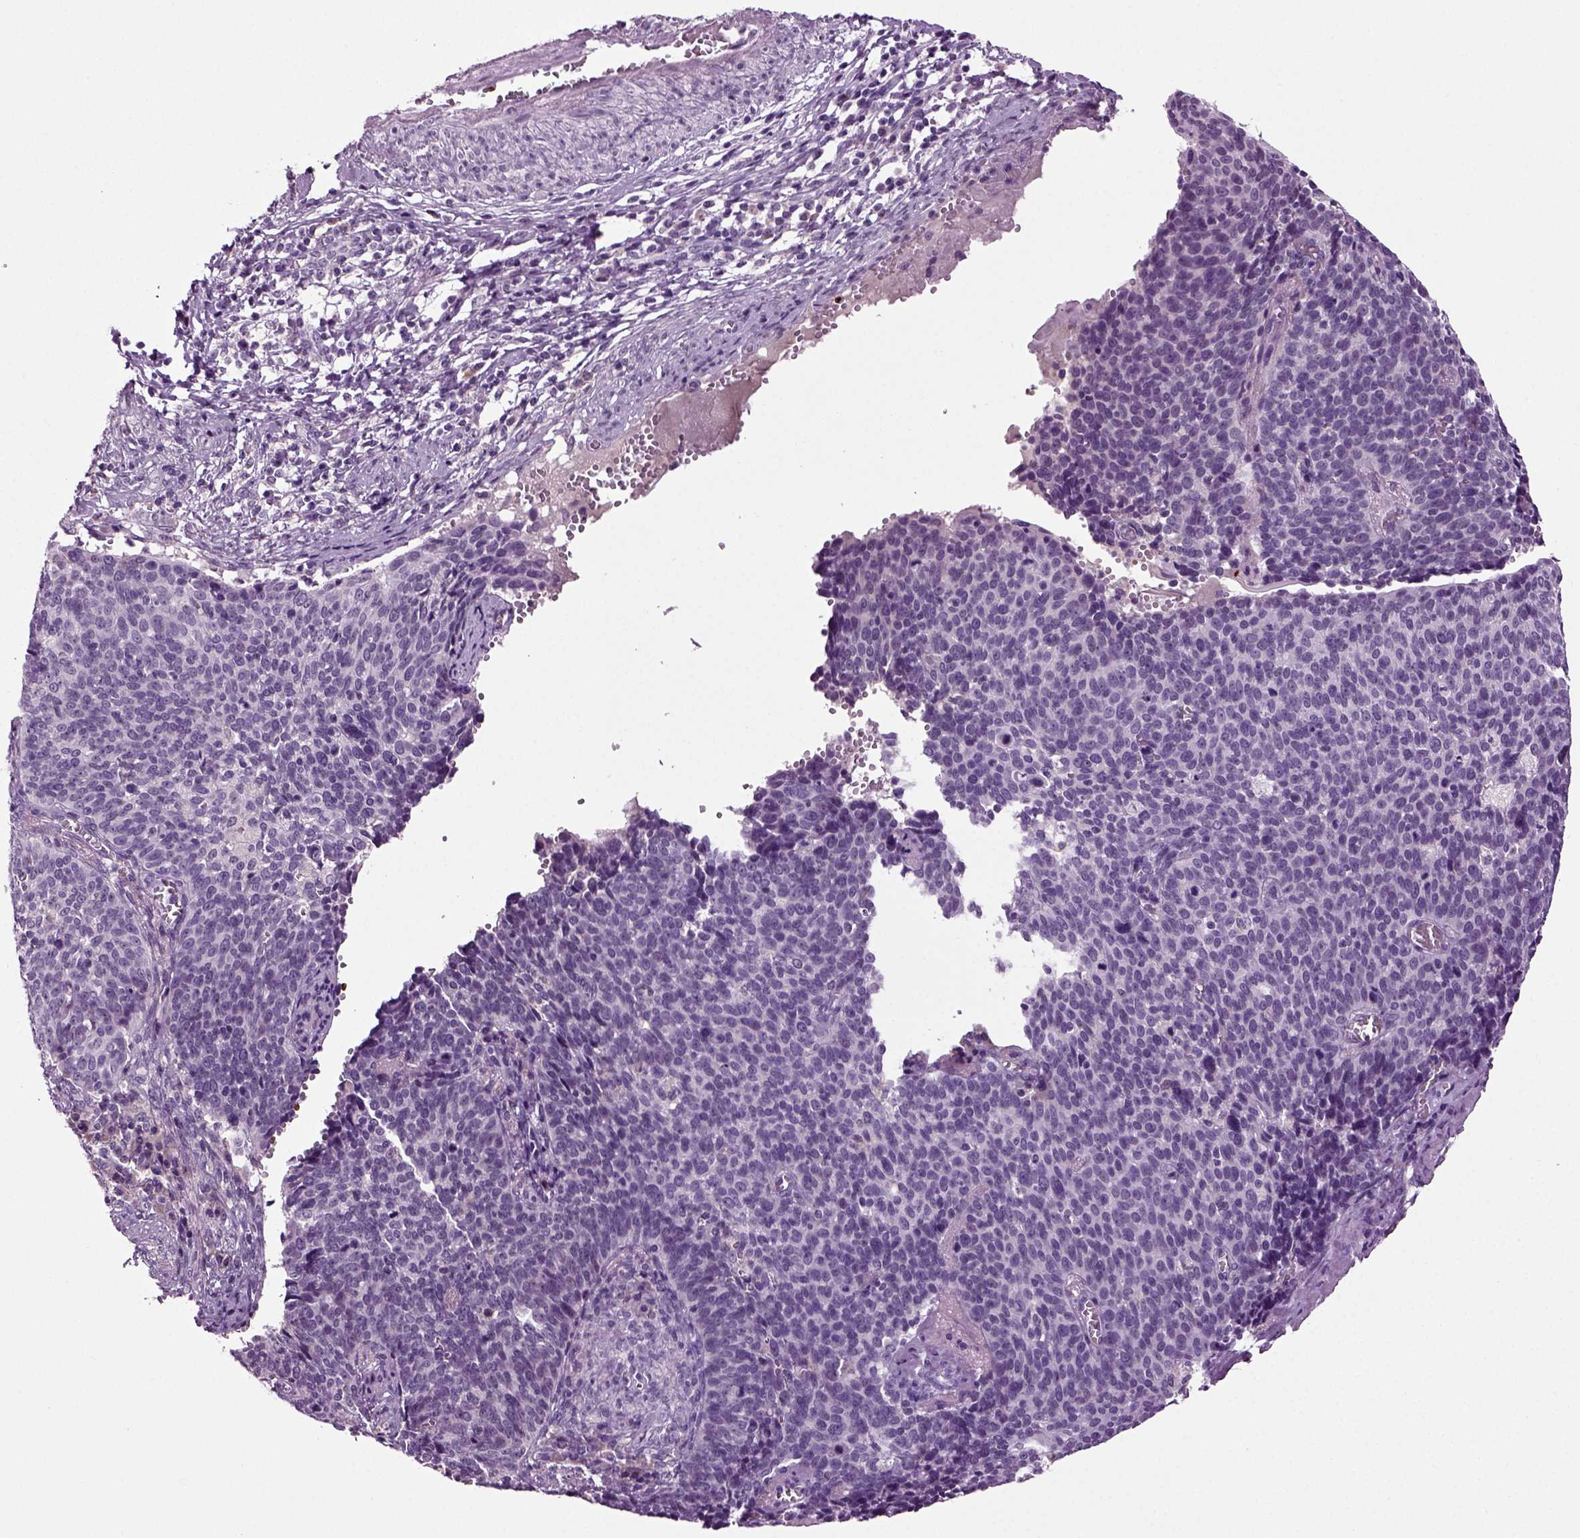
{"staining": {"intensity": "negative", "quantity": "none", "location": "none"}, "tissue": "cervical cancer", "cell_type": "Tumor cells", "image_type": "cancer", "snomed": [{"axis": "morphology", "description": "Normal tissue, NOS"}, {"axis": "morphology", "description": "Squamous cell carcinoma, NOS"}, {"axis": "topography", "description": "Cervix"}], "caption": "A histopathology image of cervical squamous cell carcinoma stained for a protein displays no brown staining in tumor cells.", "gene": "SPATA17", "patient": {"sex": "female", "age": 39}}